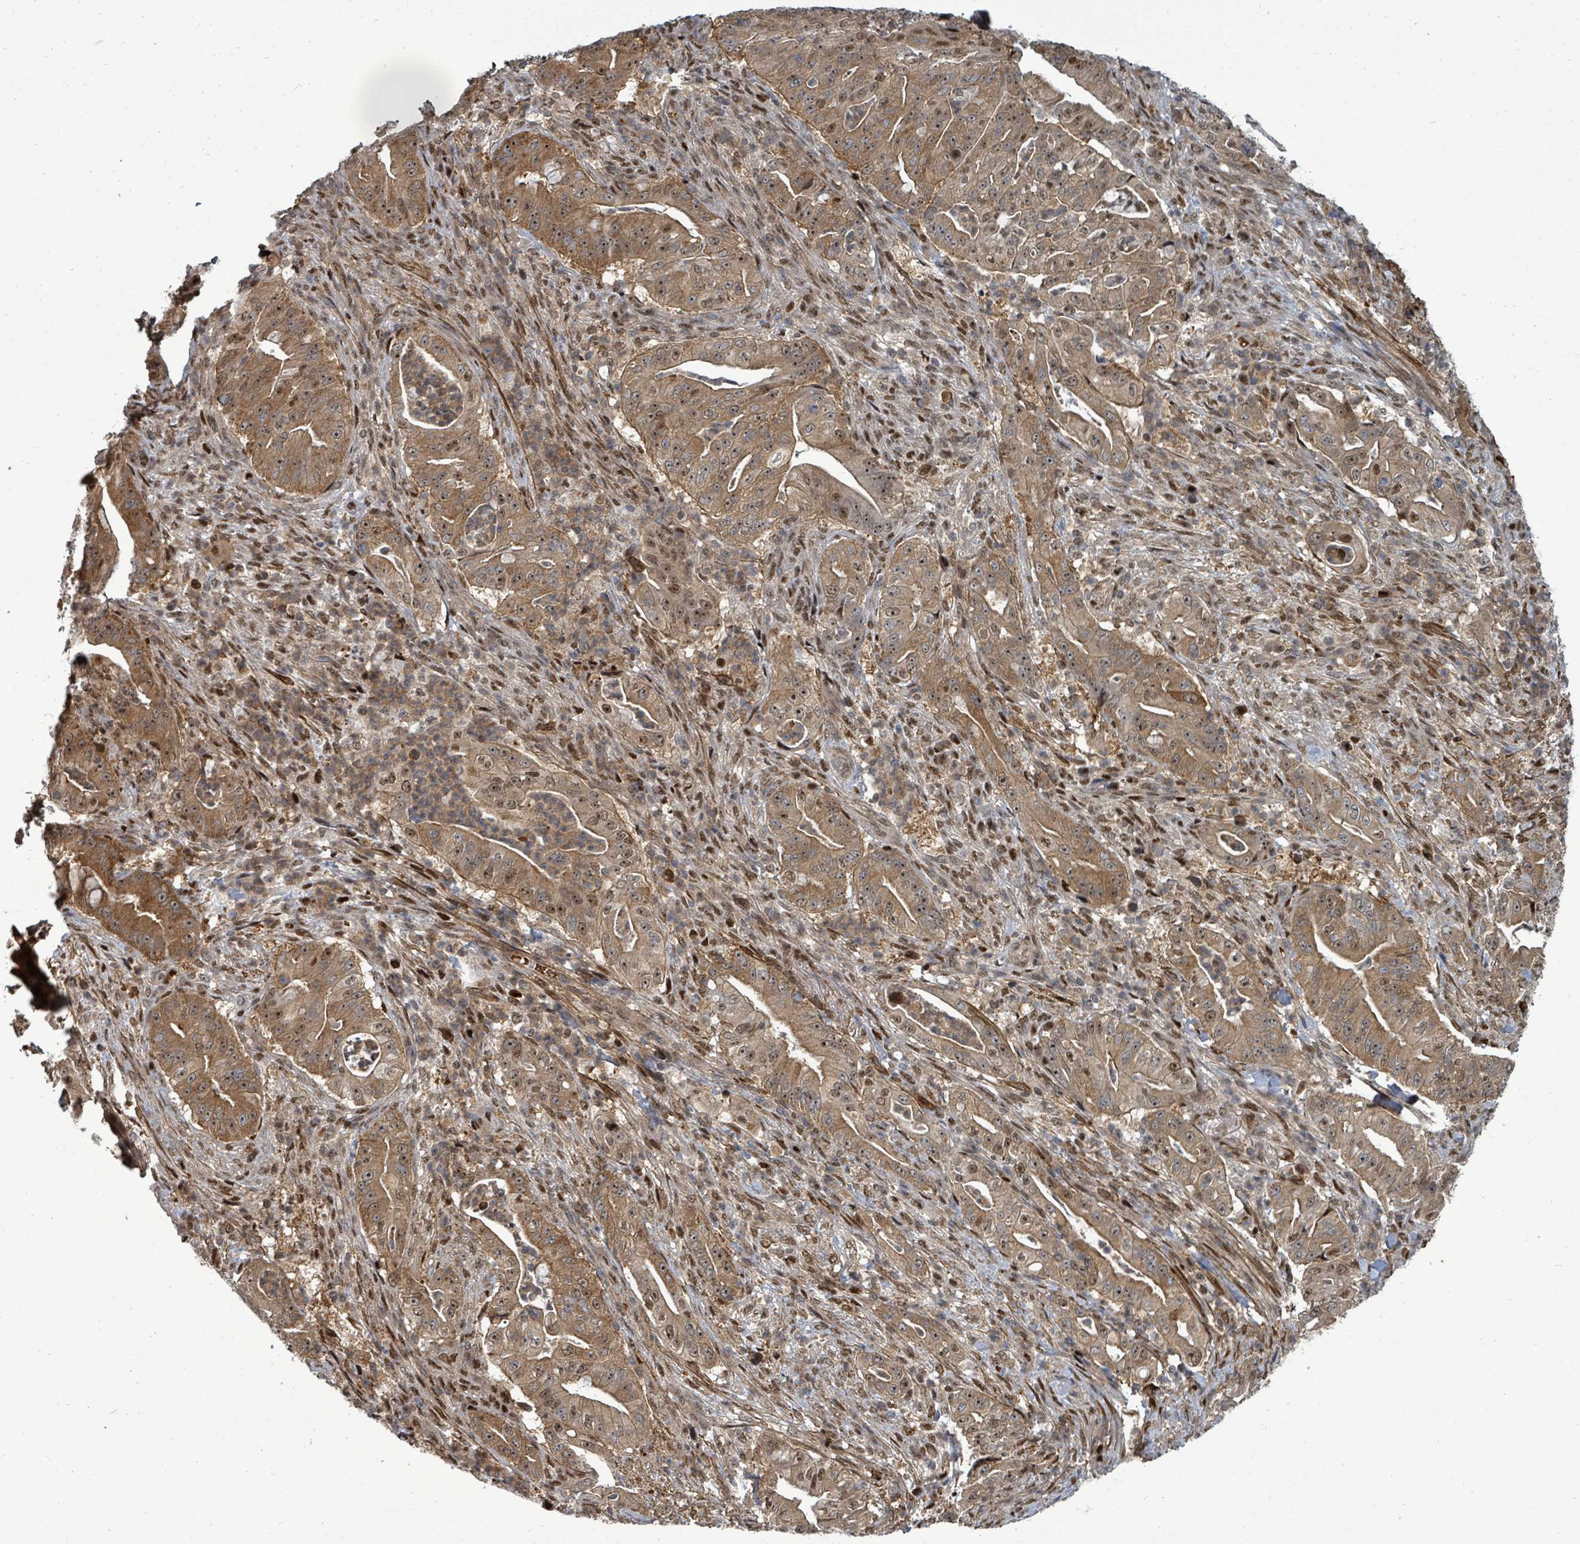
{"staining": {"intensity": "moderate", "quantity": ">75%", "location": "cytoplasmic/membranous,nuclear"}, "tissue": "pancreatic cancer", "cell_type": "Tumor cells", "image_type": "cancer", "snomed": [{"axis": "morphology", "description": "Adenocarcinoma, NOS"}, {"axis": "topography", "description": "Pancreas"}], "caption": "Human adenocarcinoma (pancreatic) stained for a protein (brown) displays moderate cytoplasmic/membranous and nuclear positive staining in approximately >75% of tumor cells.", "gene": "TRDMT1", "patient": {"sex": "male", "age": 71}}